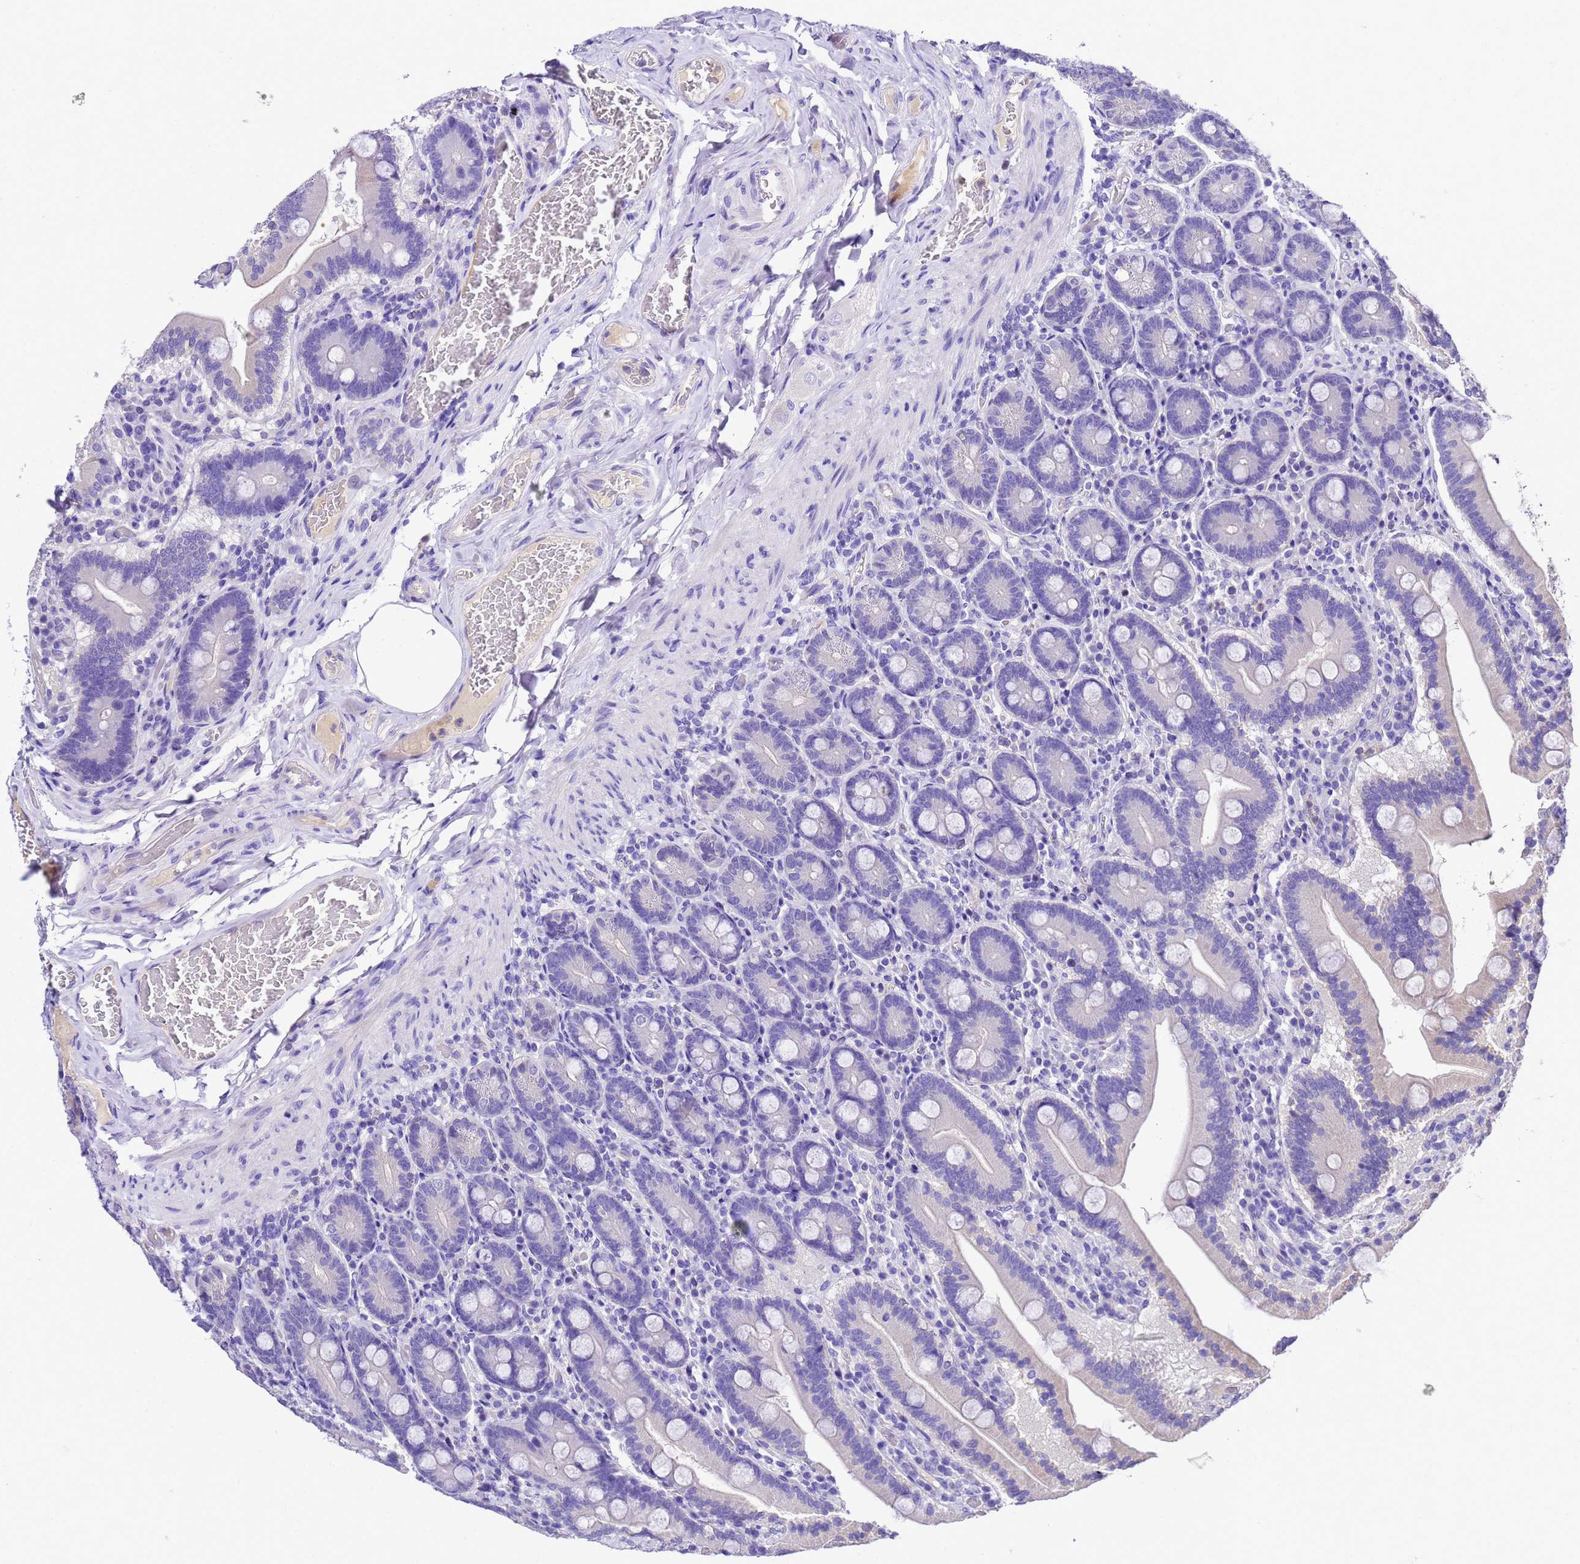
{"staining": {"intensity": "weak", "quantity": "25%-75%", "location": "cytoplasmic/membranous"}, "tissue": "duodenum", "cell_type": "Glandular cells", "image_type": "normal", "snomed": [{"axis": "morphology", "description": "Normal tissue, NOS"}, {"axis": "topography", "description": "Duodenum"}], "caption": "IHC (DAB) staining of unremarkable duodenum shows weak cytoplasmic/membranous protein positivity in about 25%-75% of glandular cells.", "gene": "UGT2A1", "patient": {"sex": "female", "age": 62}}